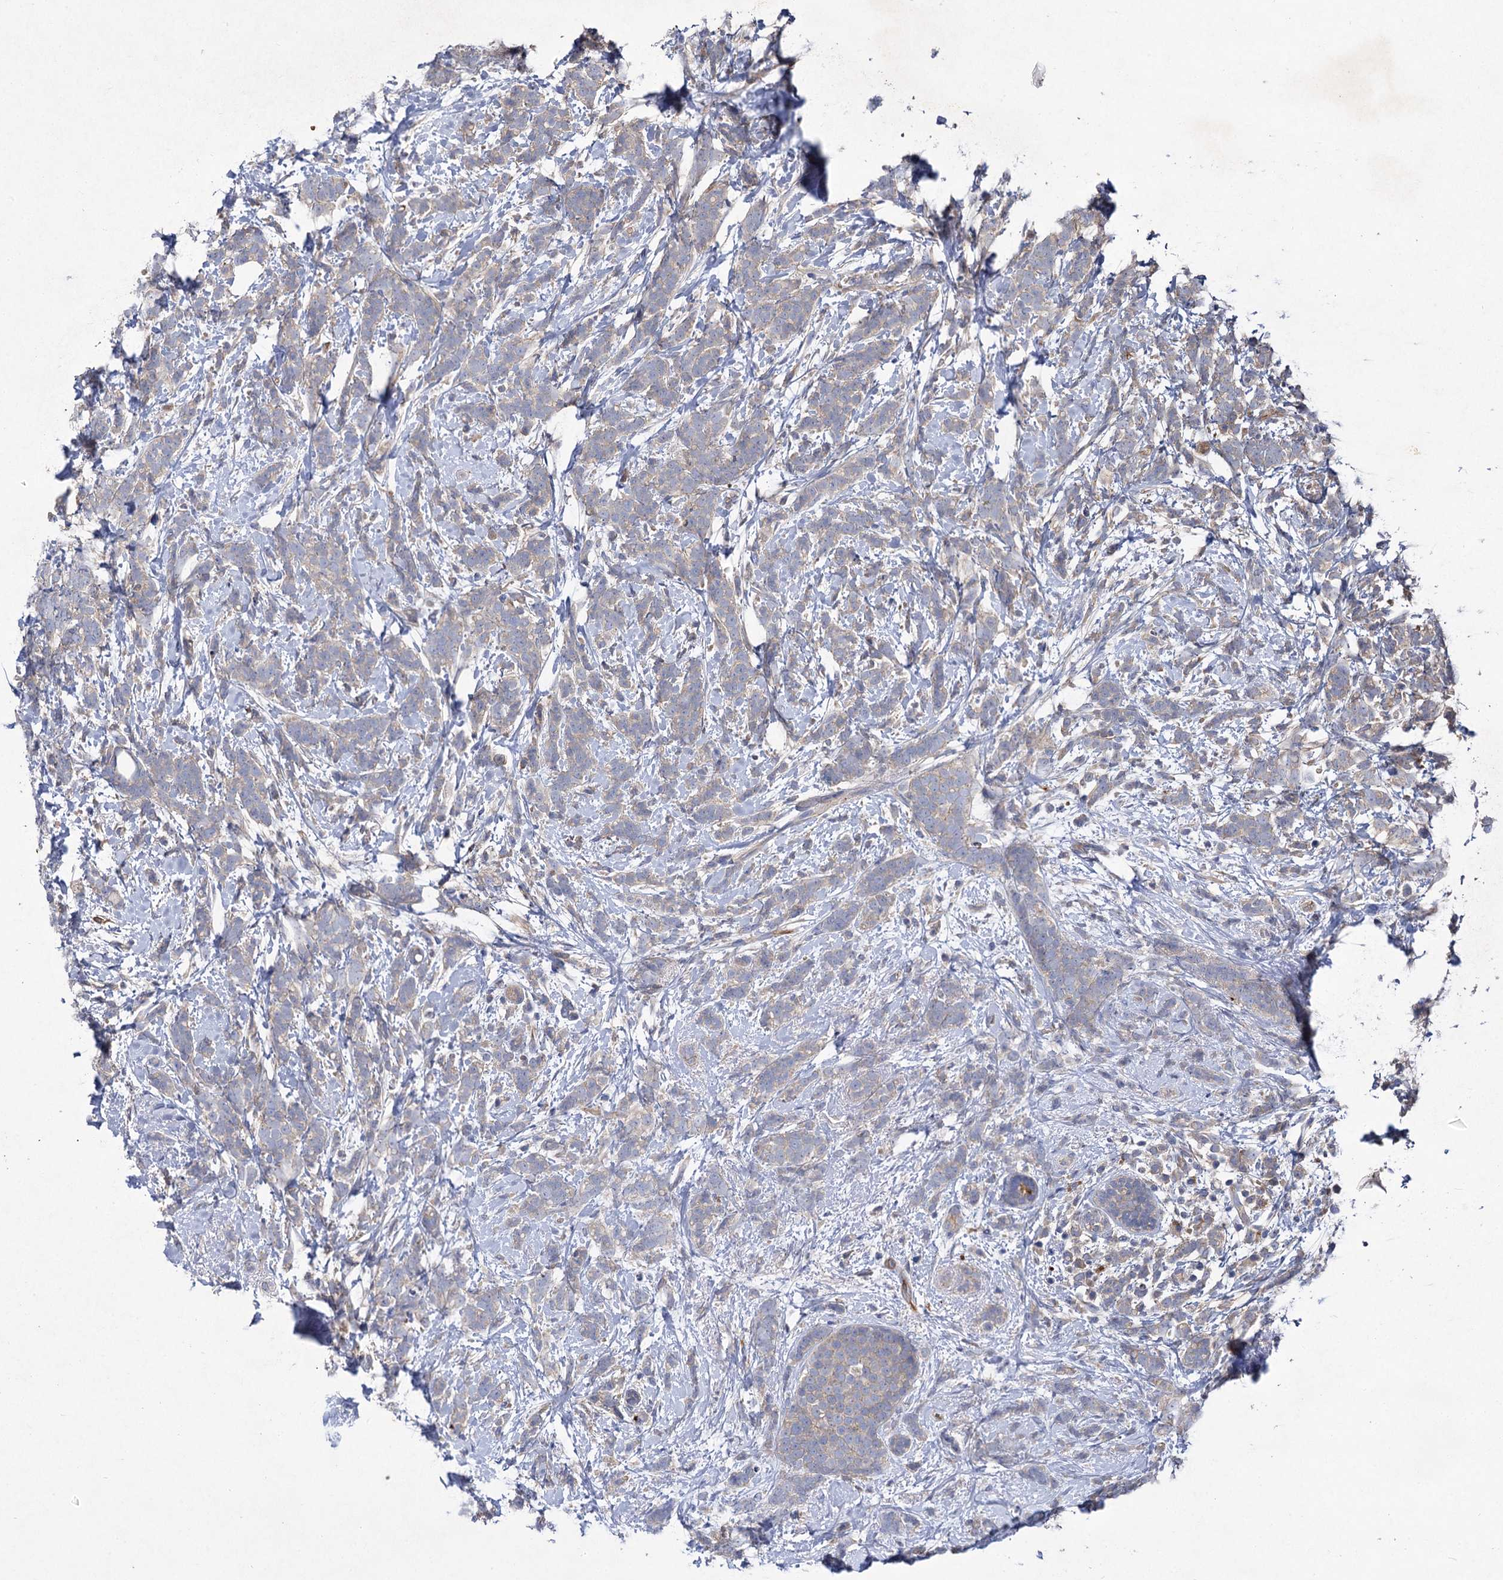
{"staining": {"intensity": "negative", "quantity": "none", "location": "none"}, "tissue": "breast cancer", "cell_type": "Tumor cells", "image_type": "cancer", "snomed": [{"axis": "morphology", "description": "Lobular carcinoma"}, {"axis": "topography", "description": "Breast"}], "caption": "Breast cancer (lobular carcinoma) stained for a protein using IHC exhibits no expression tumor cells.", "gene": "USP50", "patient": {"sex": "female", "age": 58}}